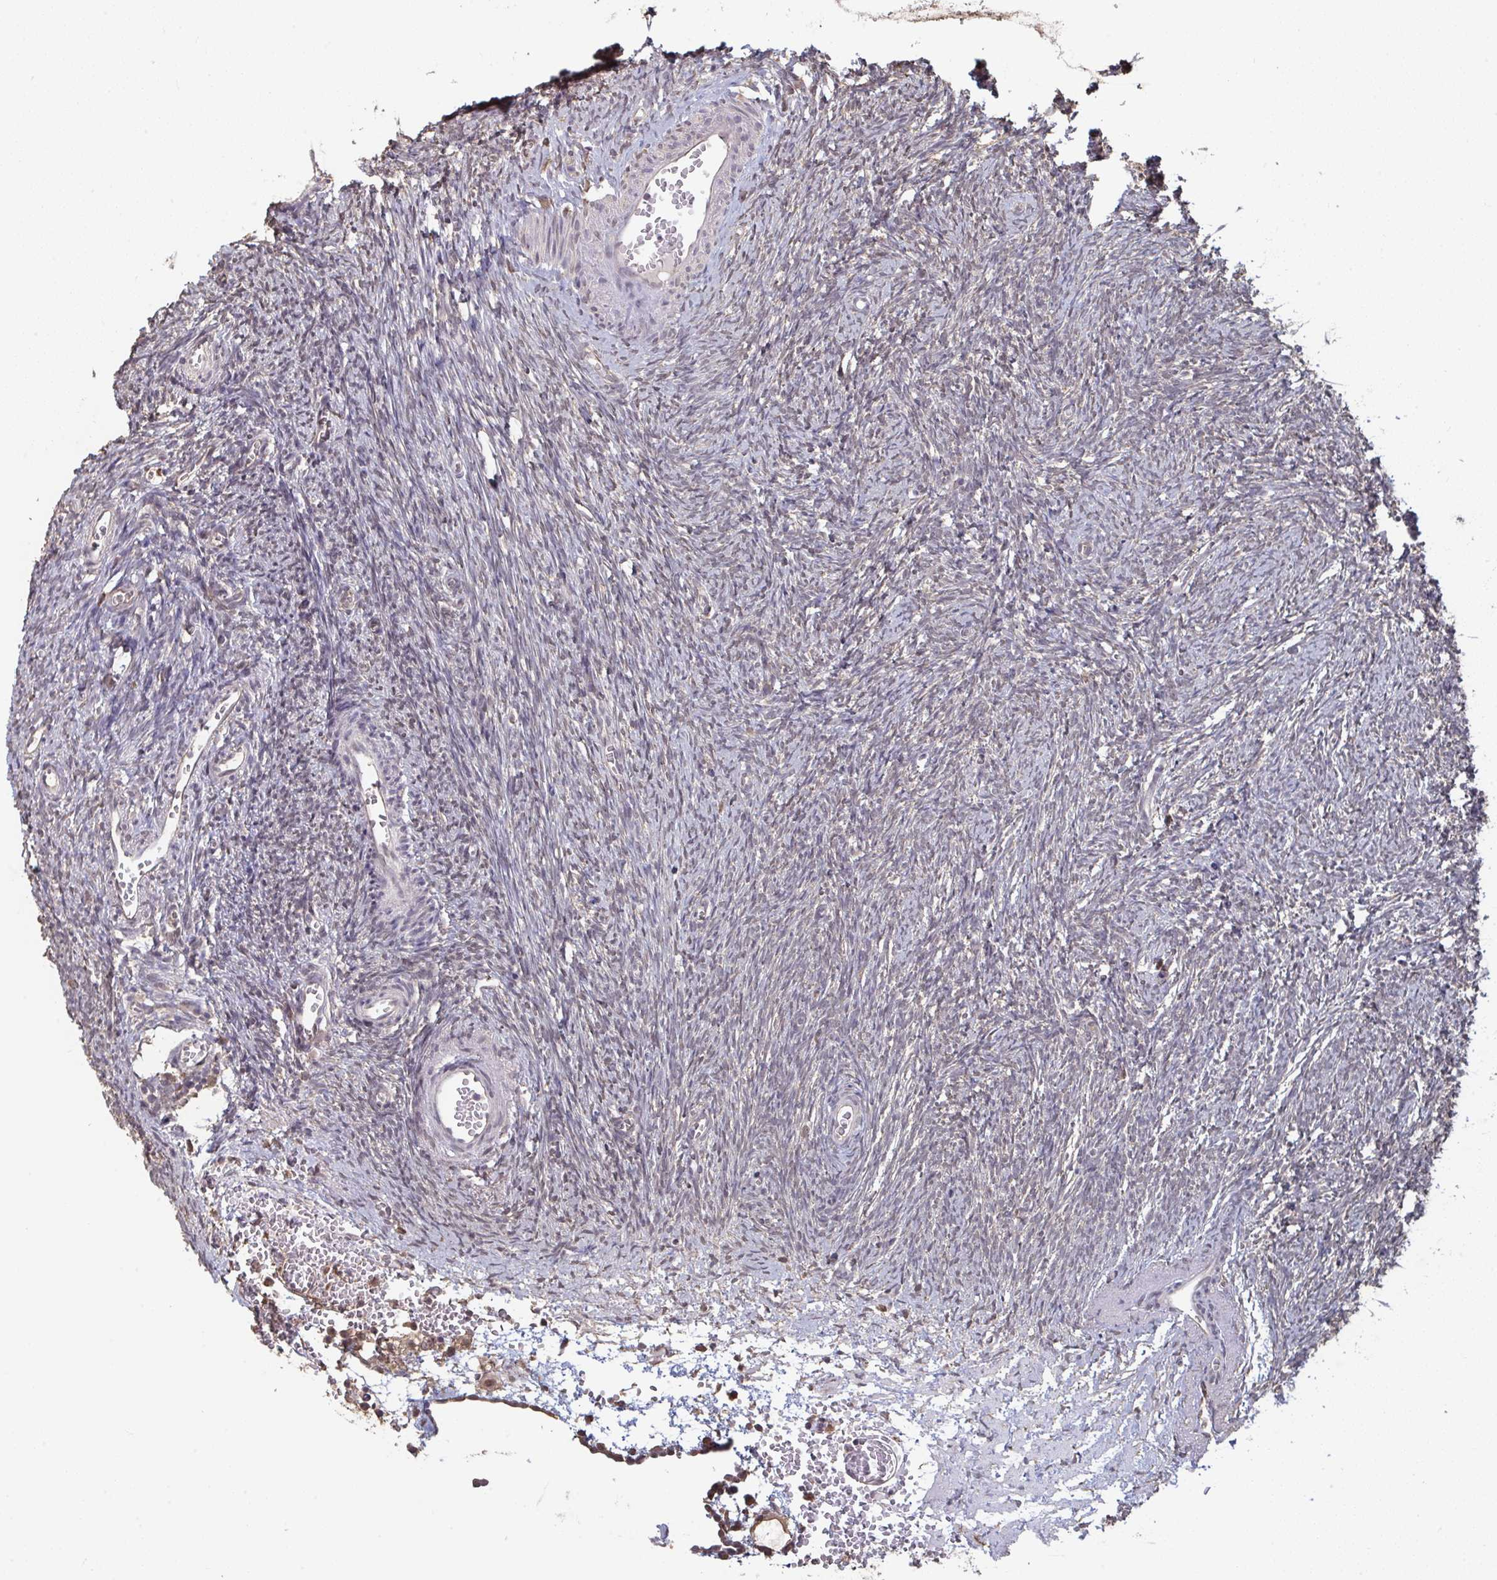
{"staining": {"intensity": "weak", "quantity": "<25%", "location": "cytoplasmic/membranous"}, "tissue": "ovary", "cell_type": "Ovarian stroma cells", "image_type": "normal", "snomed": [{"axis": "morphology", "description": "Normal tissue, NOS"}, {"axis": "topography", "description": "Ovary"}], "caption": "Protein analysis of benign ovary displays no significant expression in ovarian stroma cells. Brightfield microscopy of IHC stained with DAB (3,3'-diaminobenzidine) (brown) and hematoxylin (blue), captured at high magnification.", "gene": "LIX1", "patient": {"sex": "female", "age": 41}}